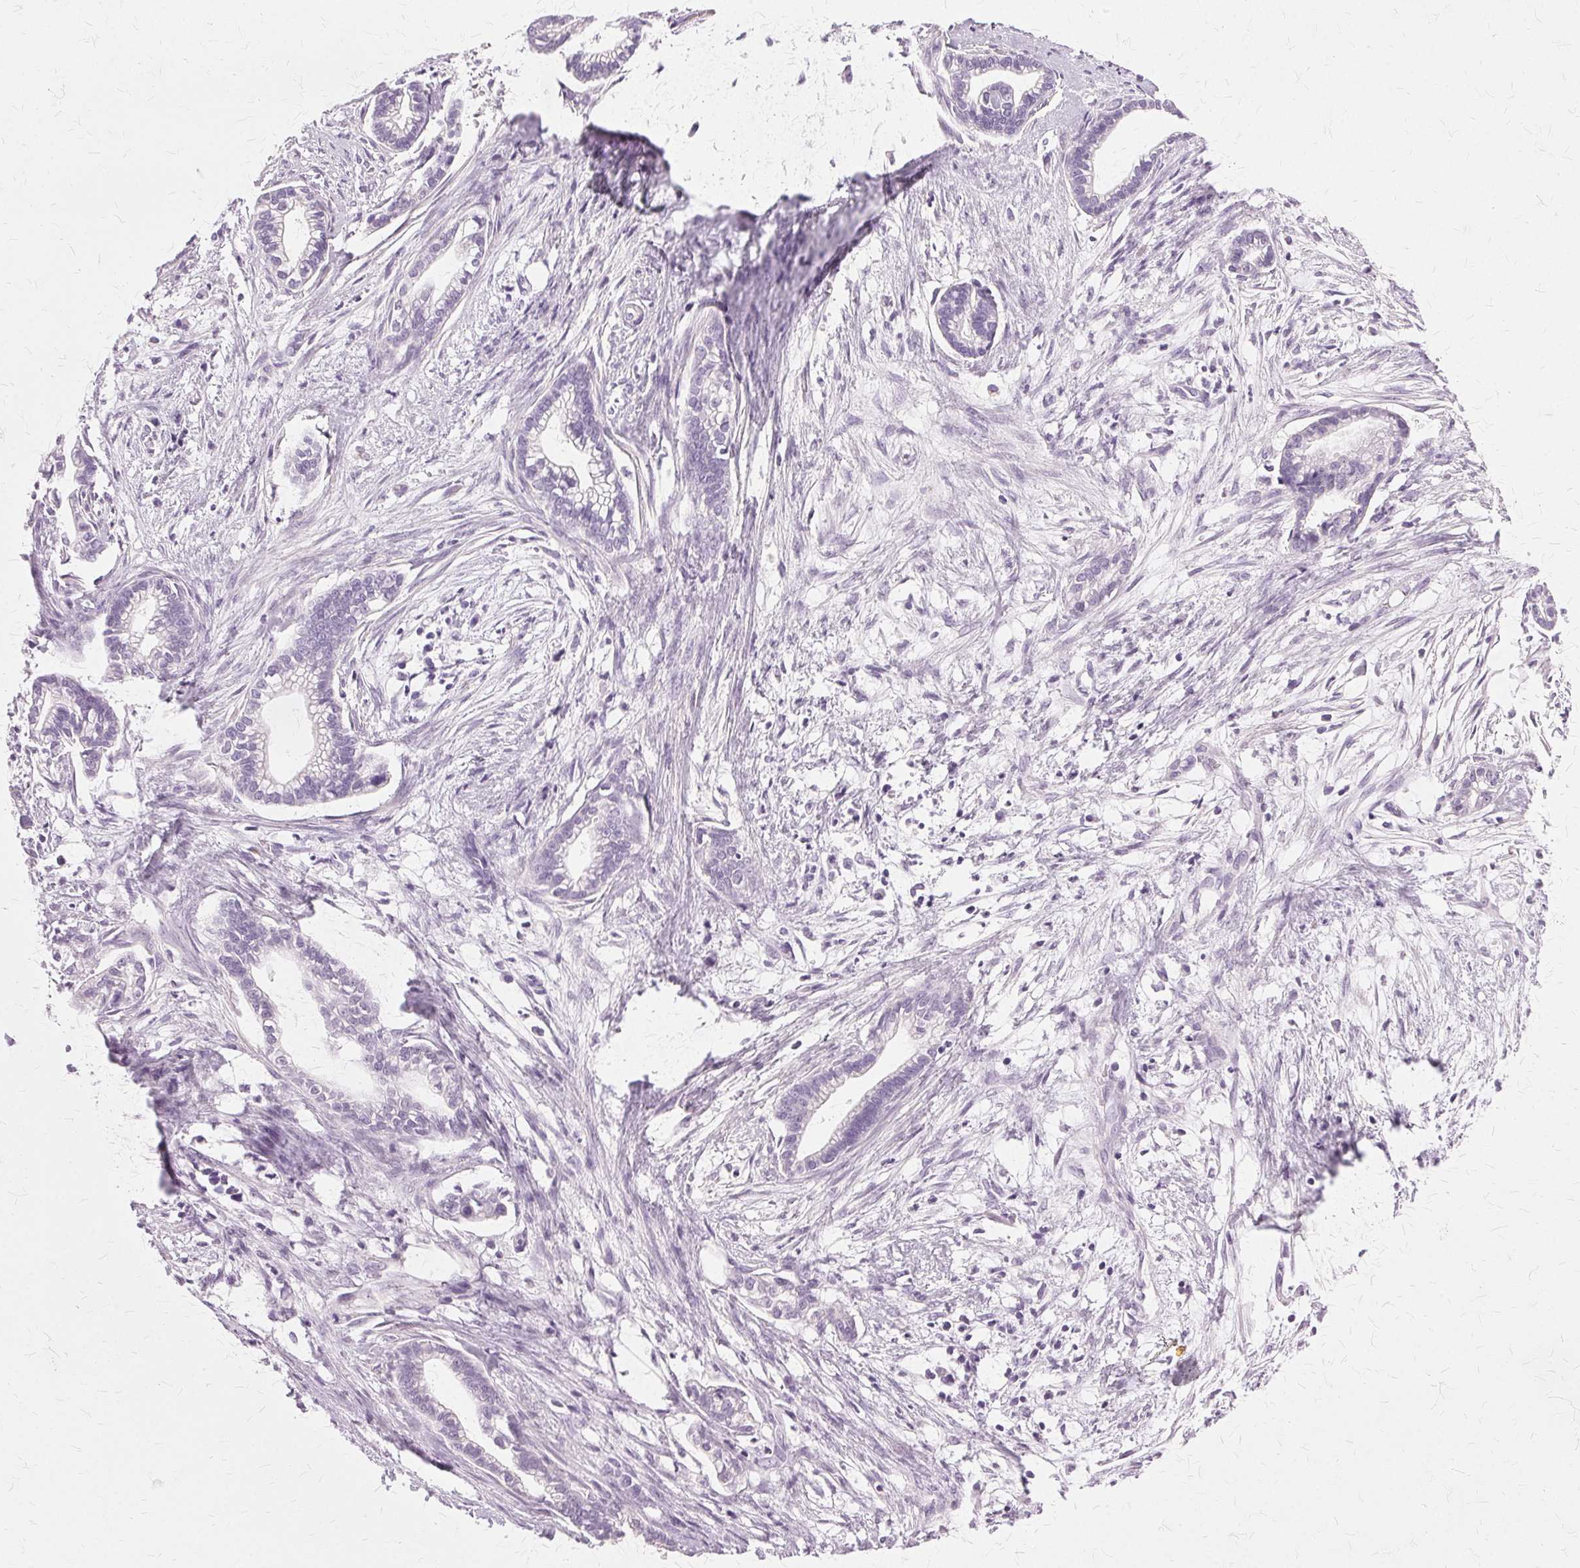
{"staining": {"intensity": "negative", "quantity": "none", "location": "none"}, "tissue": "cervical cancer", "cell_type": "Tumor cells", "image_type": "cancer", "snomed": [{"axis": "morphology", "description": "Adenocarcinoma, NOS"}, {"axis": "topography", "description": "Cervix"}], "caption": "There is no significant expression in tumor cells of cervical cancer (adenocarcinoma).", "gene": "SLC45A3", "patient": {"sex": "female", "age": 62}}